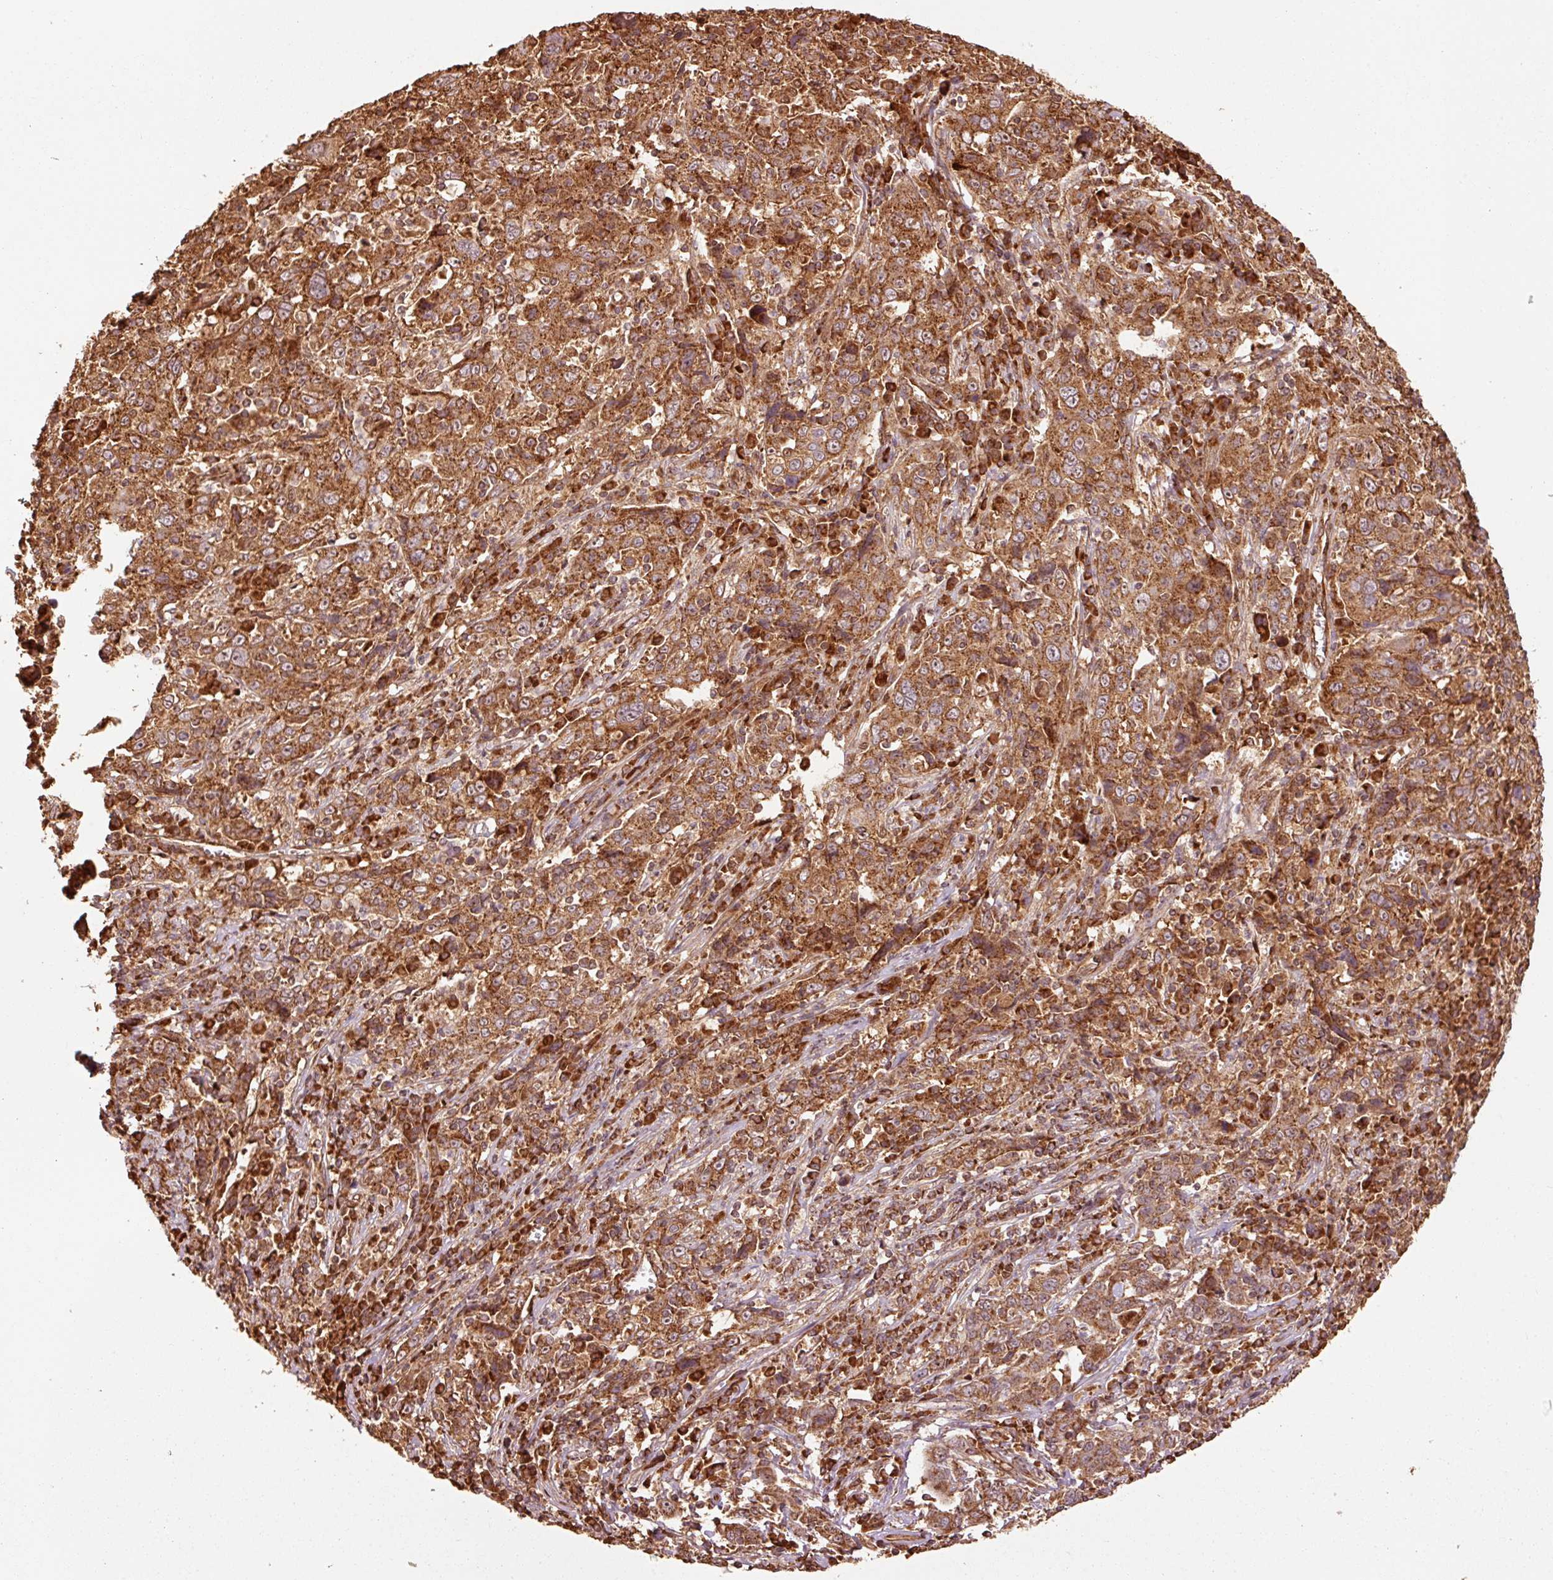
{"staining": {"intensity": "strong", "quantity": ">75%", "location": "cytoplasmic/membranous"}, "tissue": "cervical cancer", "cell_type": "Tumor cells", "image_type": "cancer", "snomed": [{"axis": "morphology", "description": "Squamous cell carcinoma, NOS"}, {"axis": "topography", "description": "Cervix"}], "caption": "The micrograph shows a brown stain indicating the presence of a protein in the cytoplasmic/membranous of tumor cells in cervical squamous cell carcinoma.", "gene": "MRPL16", "patient": {"sex": "female", "age": 46}}